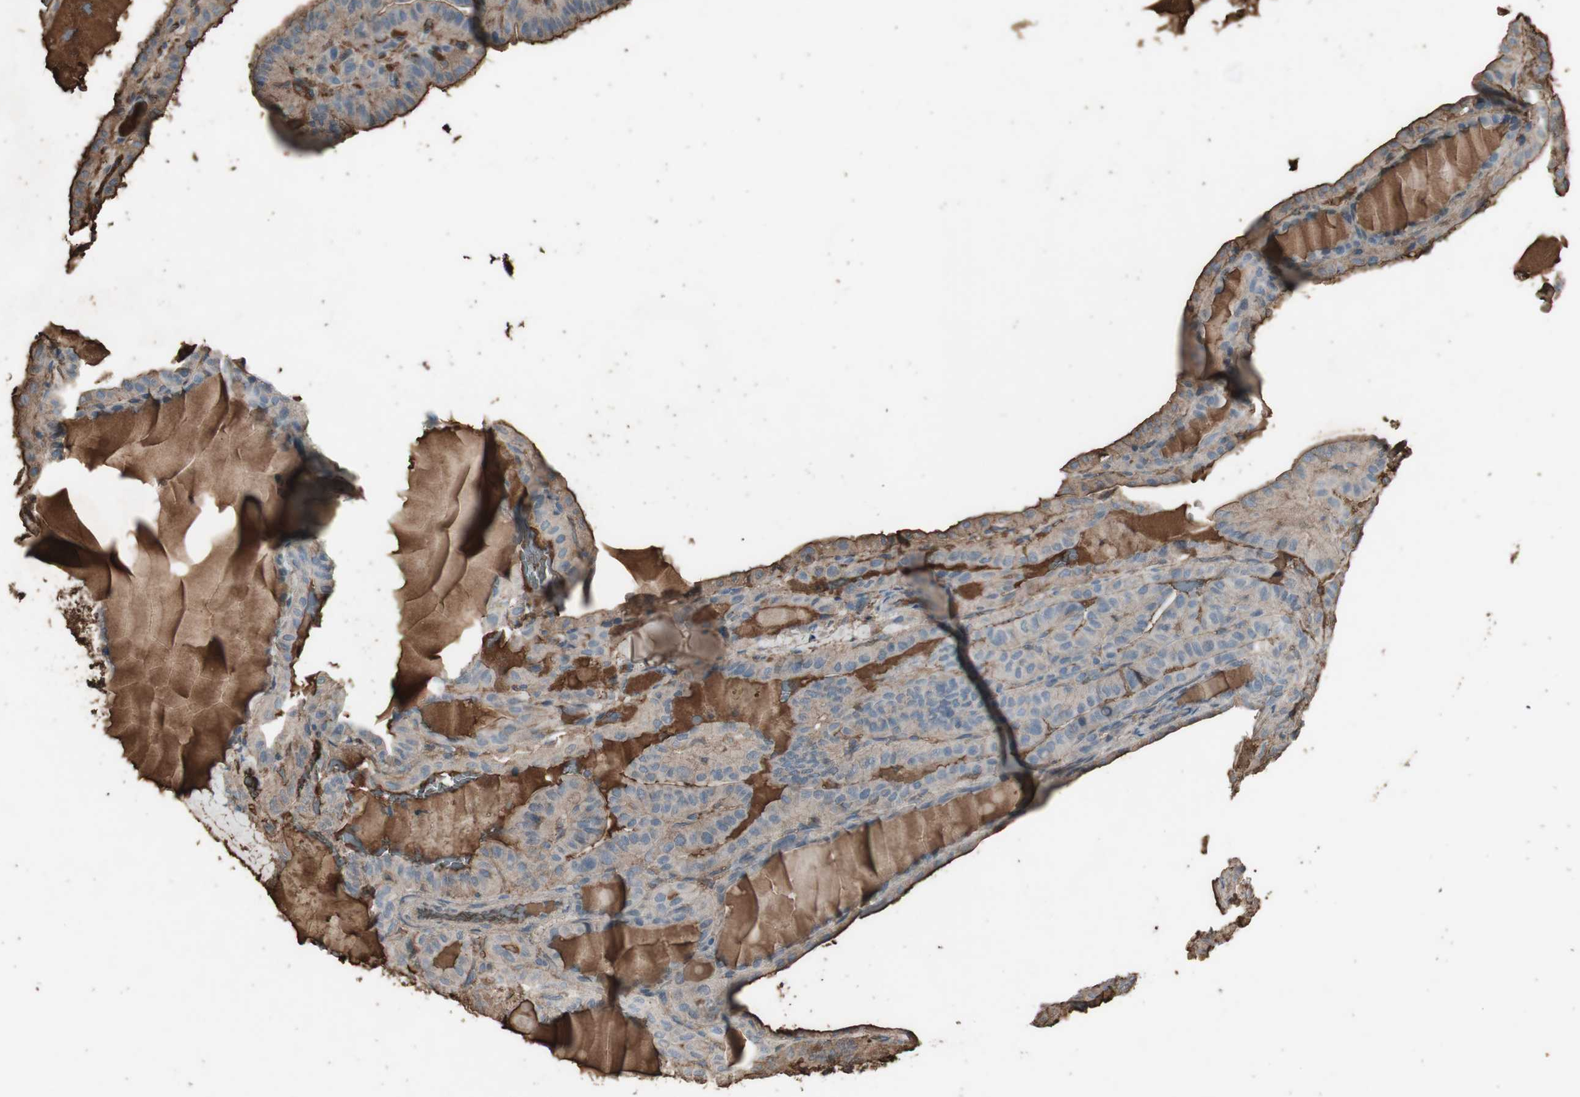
{"staining": {"intensity": "weak", "quantity": ">75%", "location": "cytoplasmic/membranous"}, "tissue": "thyroid cancer", "cell_type": "Tumor cells", "image_type": "cancer", "snomed": [{"axis": "morphology", "description": "Papillary adenocarcinoma, NOS"}, {"axis": "topography", "description": "Thyroid gland"}], "caption": "Protein staining exhibits weak cytoplasmic/membranous positivity in approximately >75% of tumor cells in thyroid papillary adenocarcinoma.", "gene": "MMP14", "patient": {"sex": "male", "age": 77}}